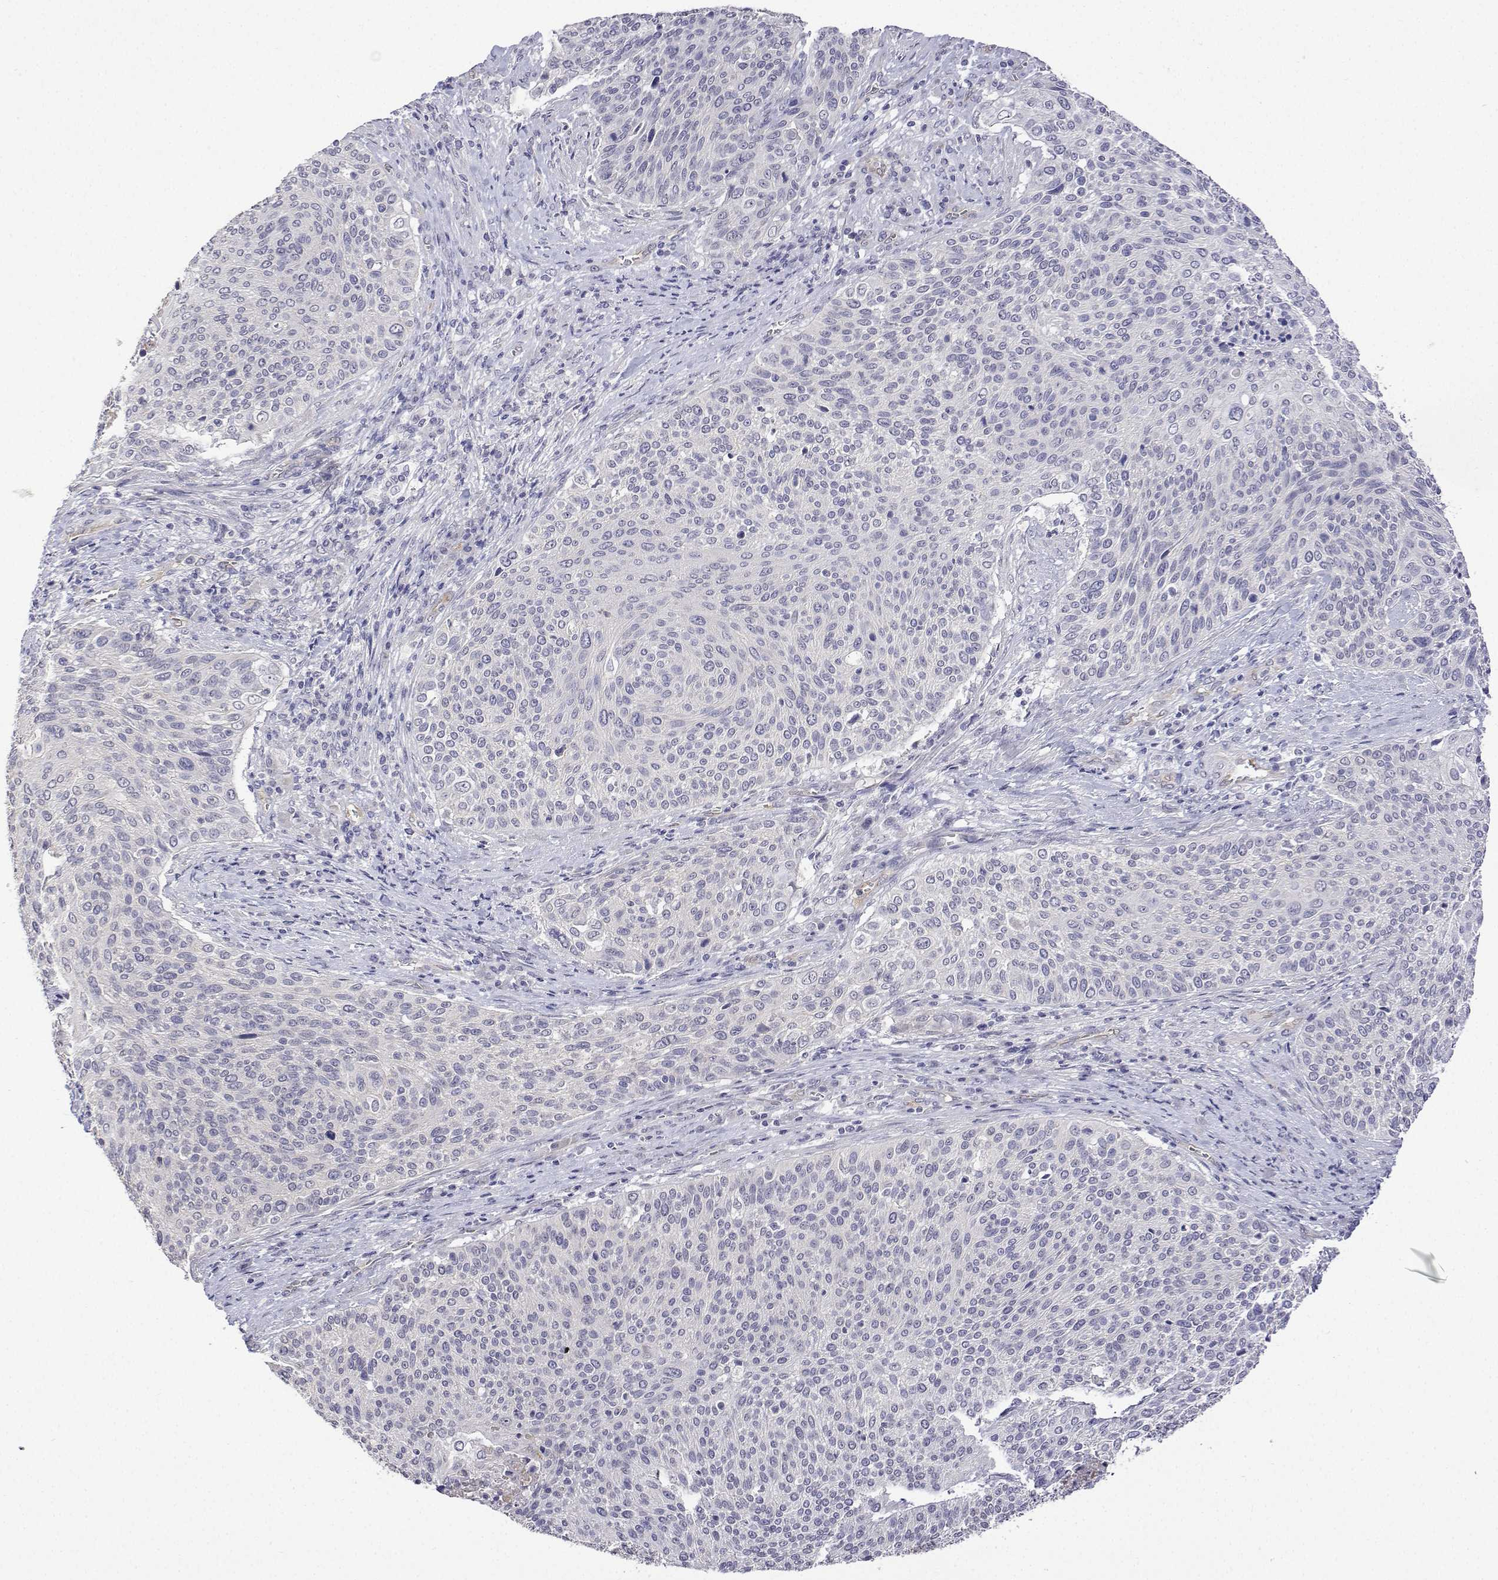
{"staining": {"intensity": "negative", "quantity": "none", "location": "none"}, "tissue": "cervical cancer", "cell_type": "Tumor cells", "image_type": "cancer", "snomed": [{"axis": "morphology", "description": "Squamous cell carcinoma, NOS"}, {"axis": "topography", "description": "Cervix"}], "caption": "Protein analysis of squamous cell carcinoma (cervical) displays no significant staining in tumor cells. (Brightfield microscopy of DAB immunohistochemistry (IHC) at high magnification).", "gene": "PLCB1", "patient": {"sex": "female", "age": 31}}